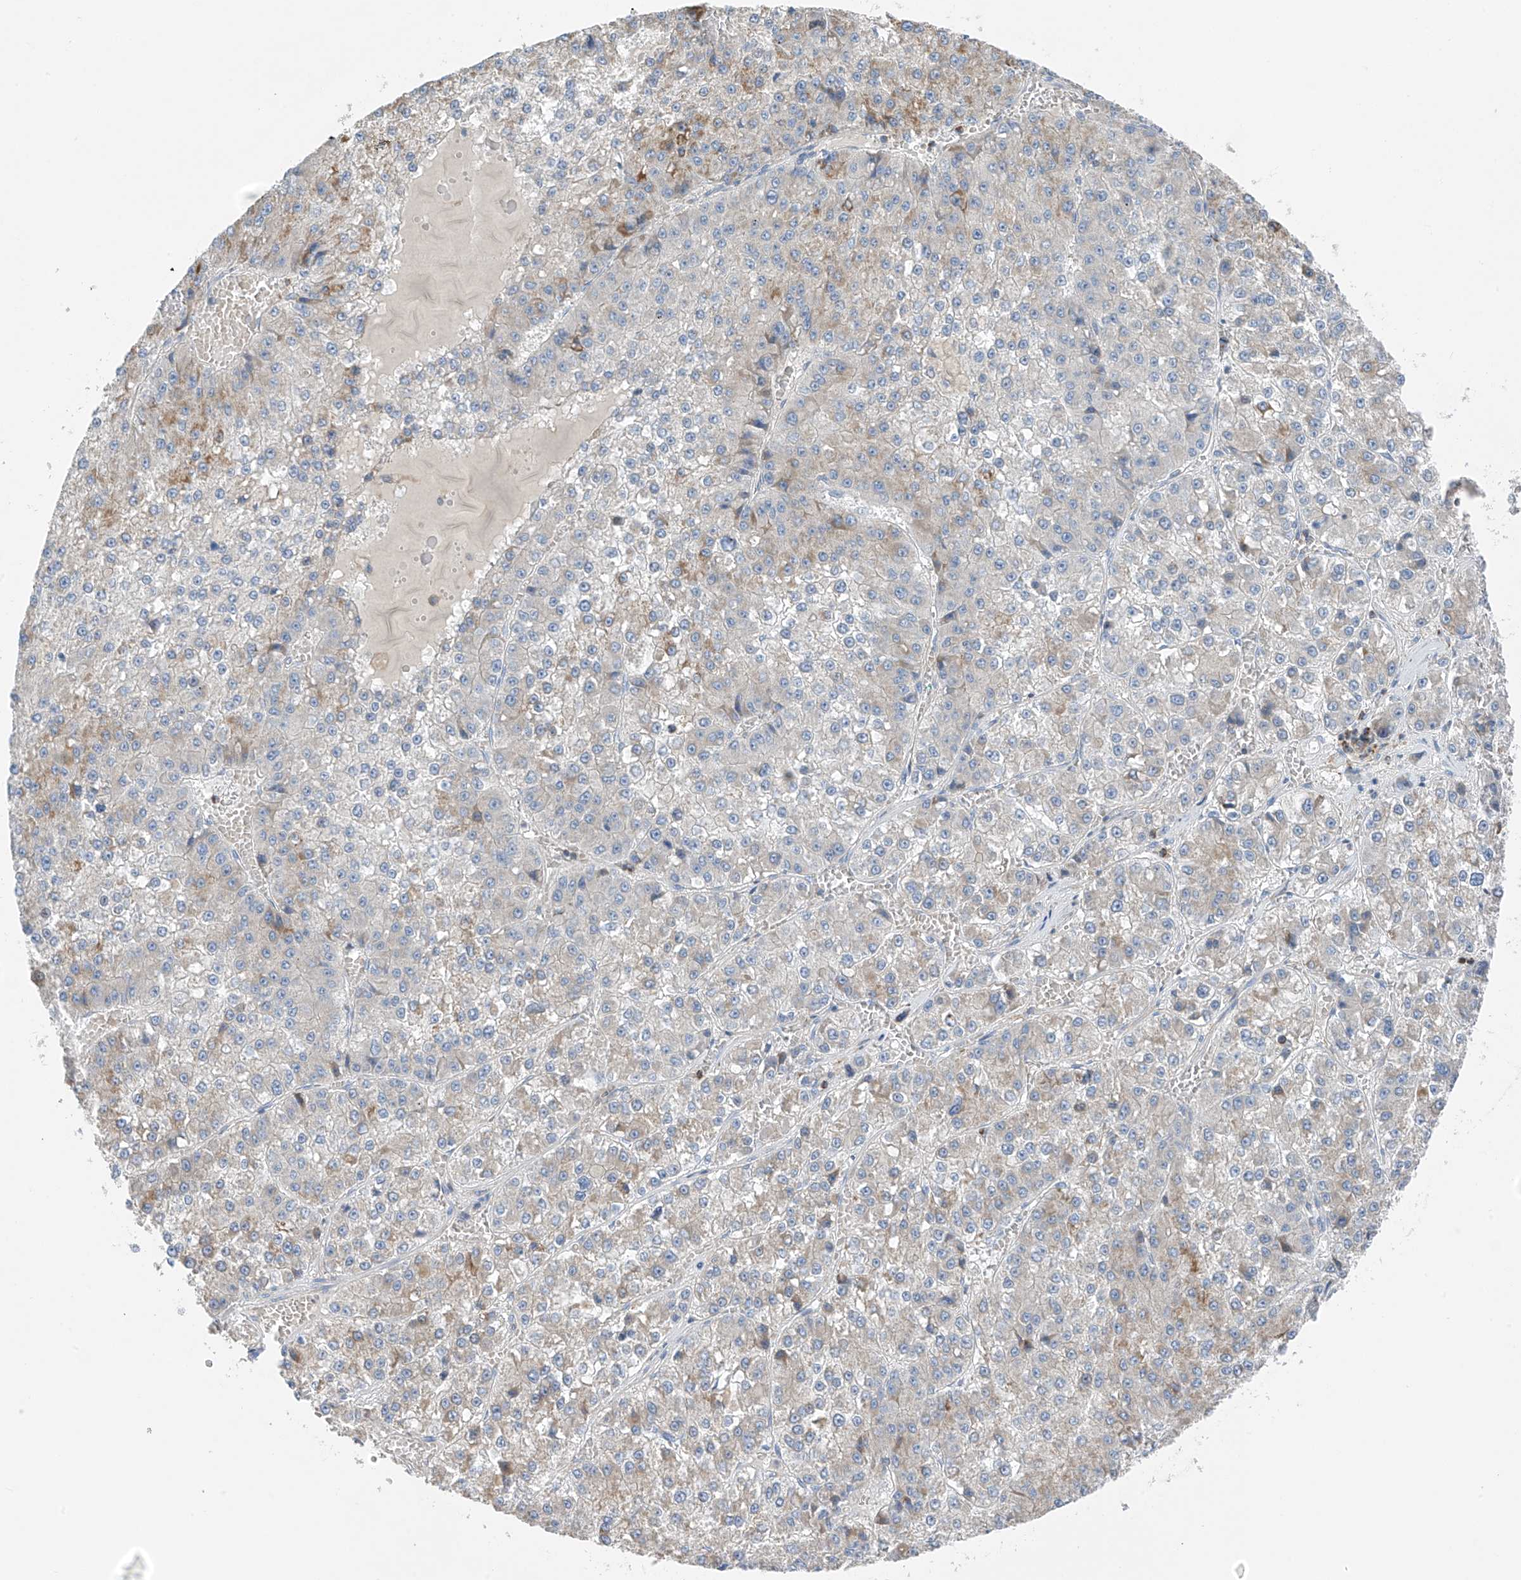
{"staining": {"intensity": "weak", "quantity": "<25%", "location": "cytoplasmic/membranous"}, "tissue": "liver cancer", "cell_type": "Tumor cells", "image_type": "cancer", "snomed": [{"axis": "morphology", "description": "Carcinoma, Hepatocellular, NOS"}, {"axis": "topography", "description": "Liver"}], "caption": "Hepatocellular carcinoma (liver) stained for a protein using immunohistochemistry shows no expression tumor cells.", "gene": "NALCN", "patient": {"sex": "female", "age": 73}}